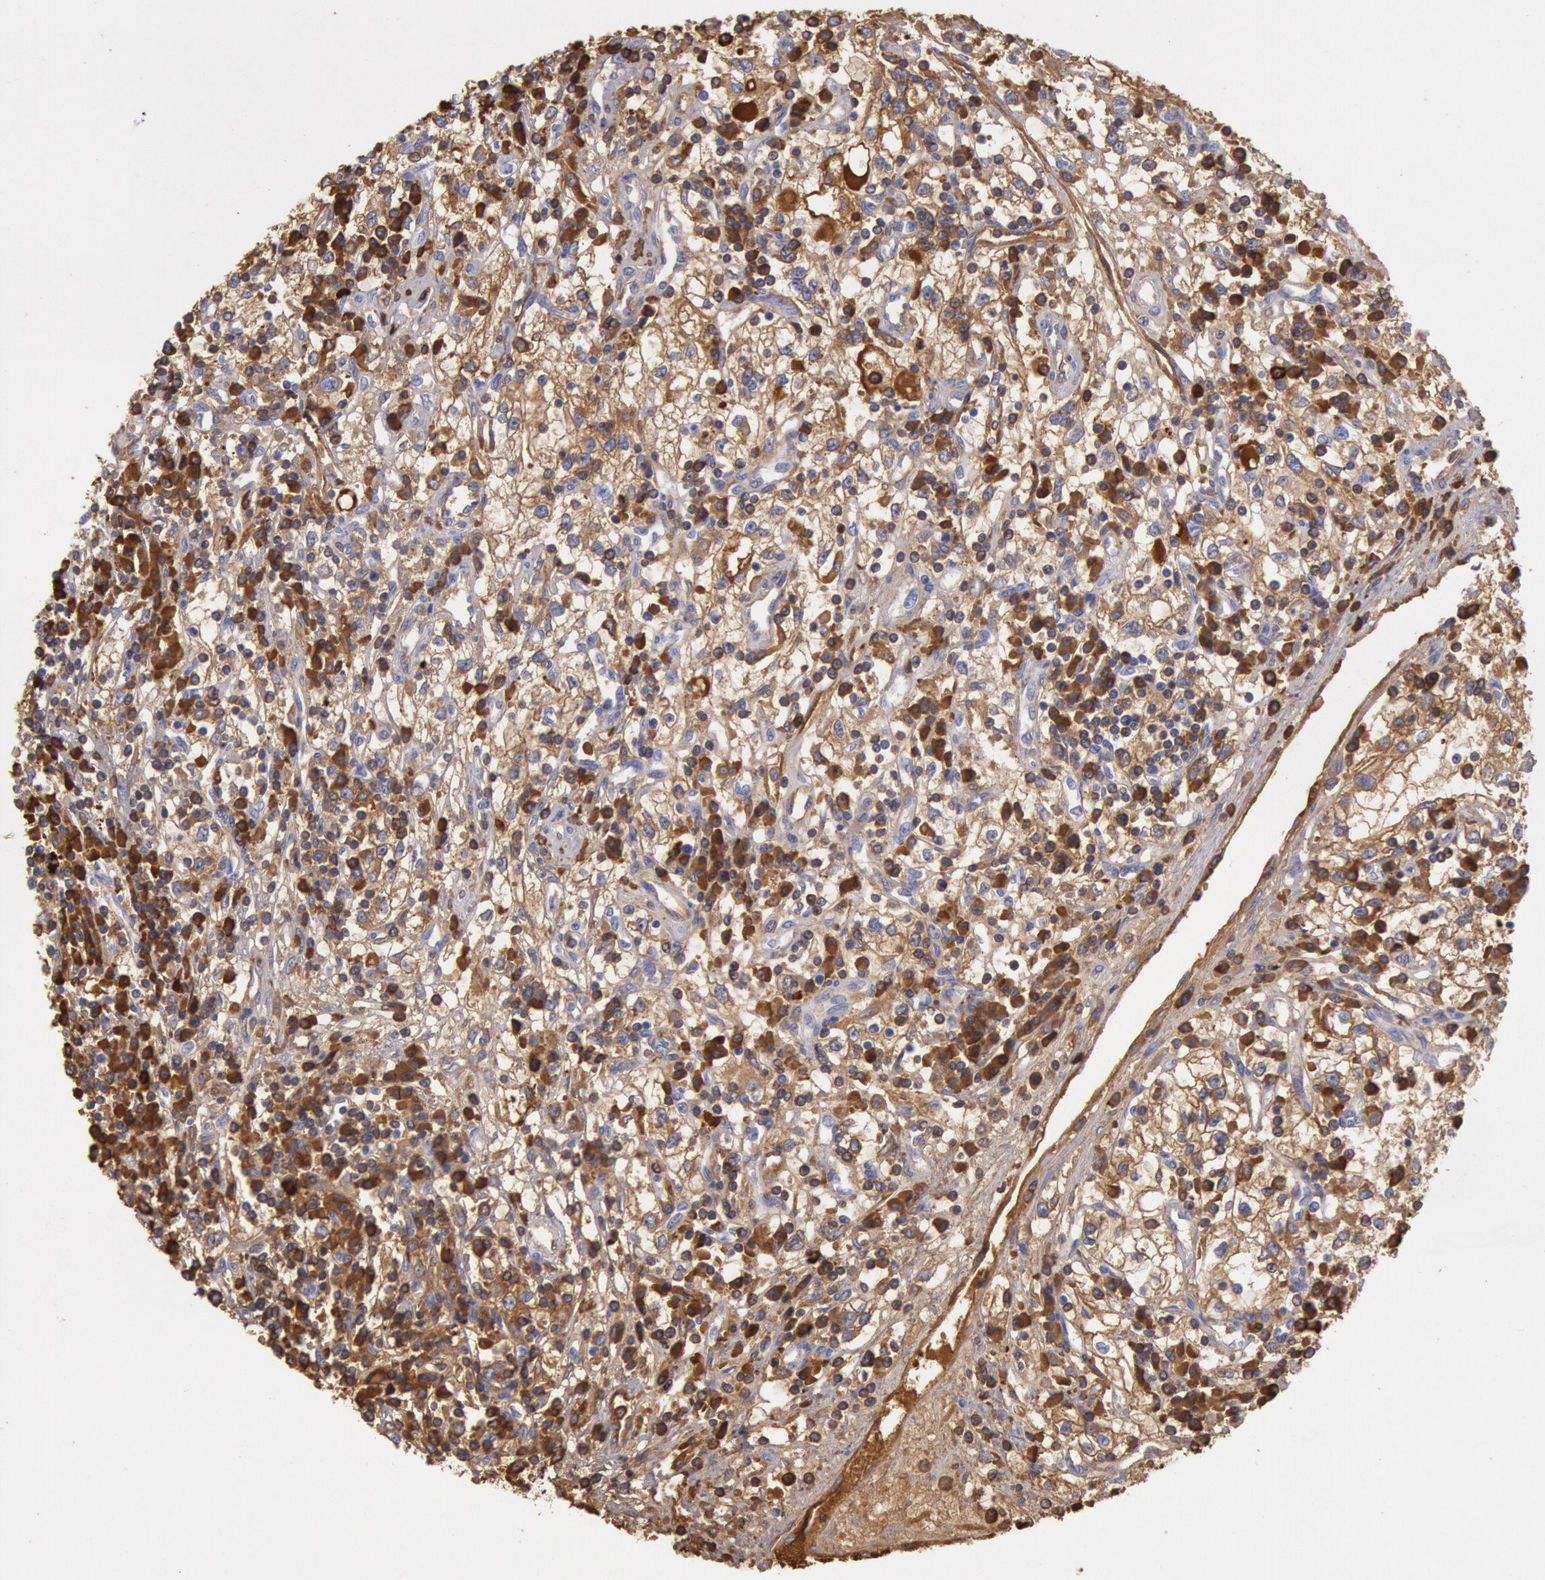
{"staining": {"intensity": "moderate", "quantity": ">75%", "location": "cytoplasmic/membranous"}, "tissue": "renal cancer", "cell_type": "Tumor cells", "image_type": "cancer", "snomed": [{"axis": "morphology", "description": "Adenocarcinoma, NOS"}, {"axis": "topography", "description": "Kidney"}], "caption": "Moderate cytoplasmic/membranous protein staining is identified in approximately >75% of tumor cells in renal cancer (adenocarcinoma). The staining is performed using DAB brown chromogen to label protein expression. The nuclei are counter-stained blue using hematoxylin.", "gene": "IGHG1", "patient": {"sex": "male", "age": 82}}